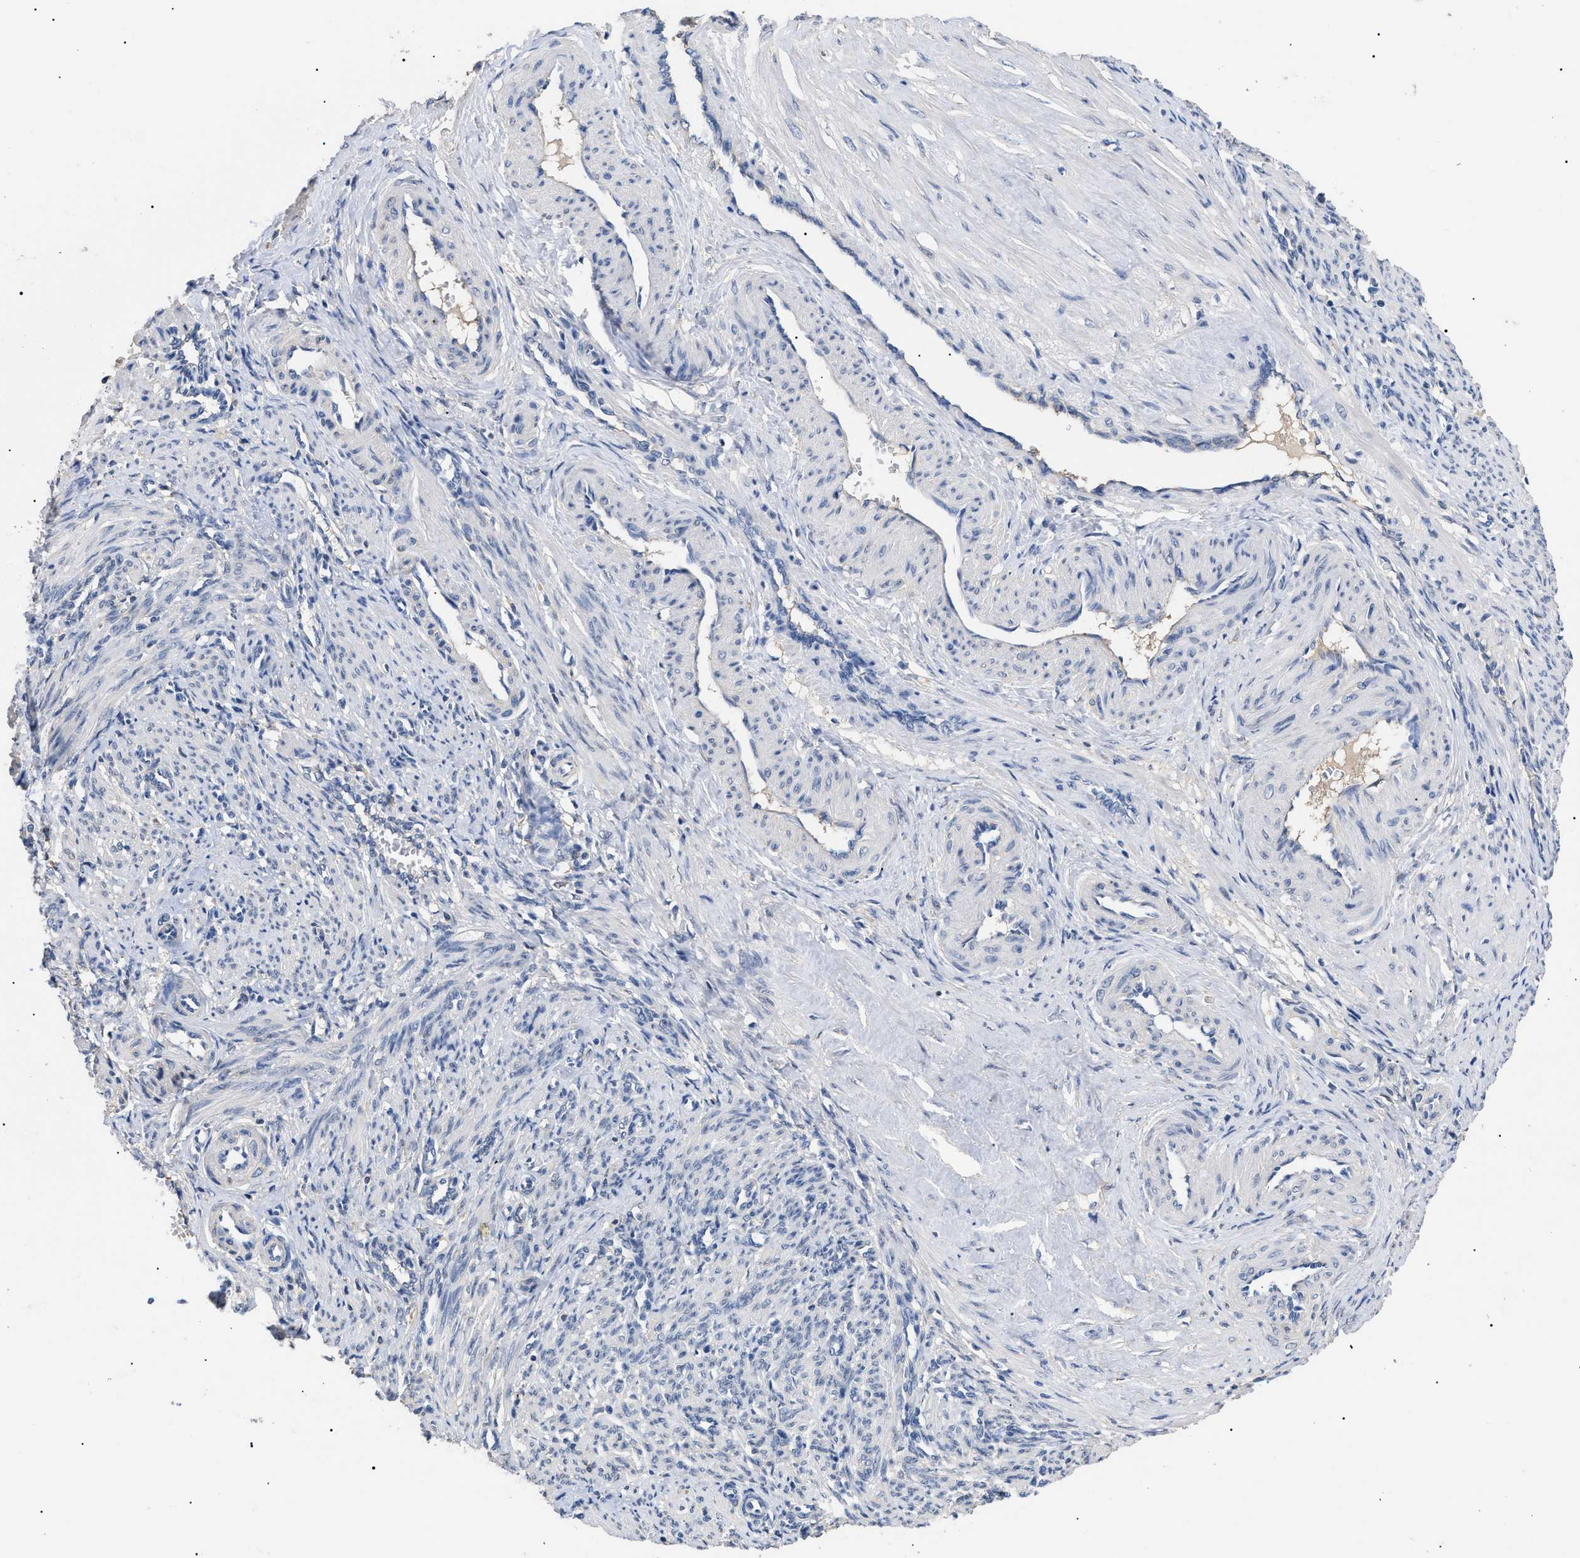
{"staining": {"intensity": "negative", "quantity": "none", "location": "none"}, "tissue": "smooth muscle", "cell_type": "Smooth muscle cells", "image_type": "normal", "snomed": [{"axis": "morphology", "description": "Normal tissue, NOS"}, {"axis": "topography", "description": "Endometrium"}], "caption": "High magnification brightfield microscopy of normal smooth muscle stained with DAB (brown) and counterstained with hematoxylin (blue): smooth muscle cells show no significant positivity.", "gene": "PRRT2", "patient": {"sex": "female", "age": 33}}